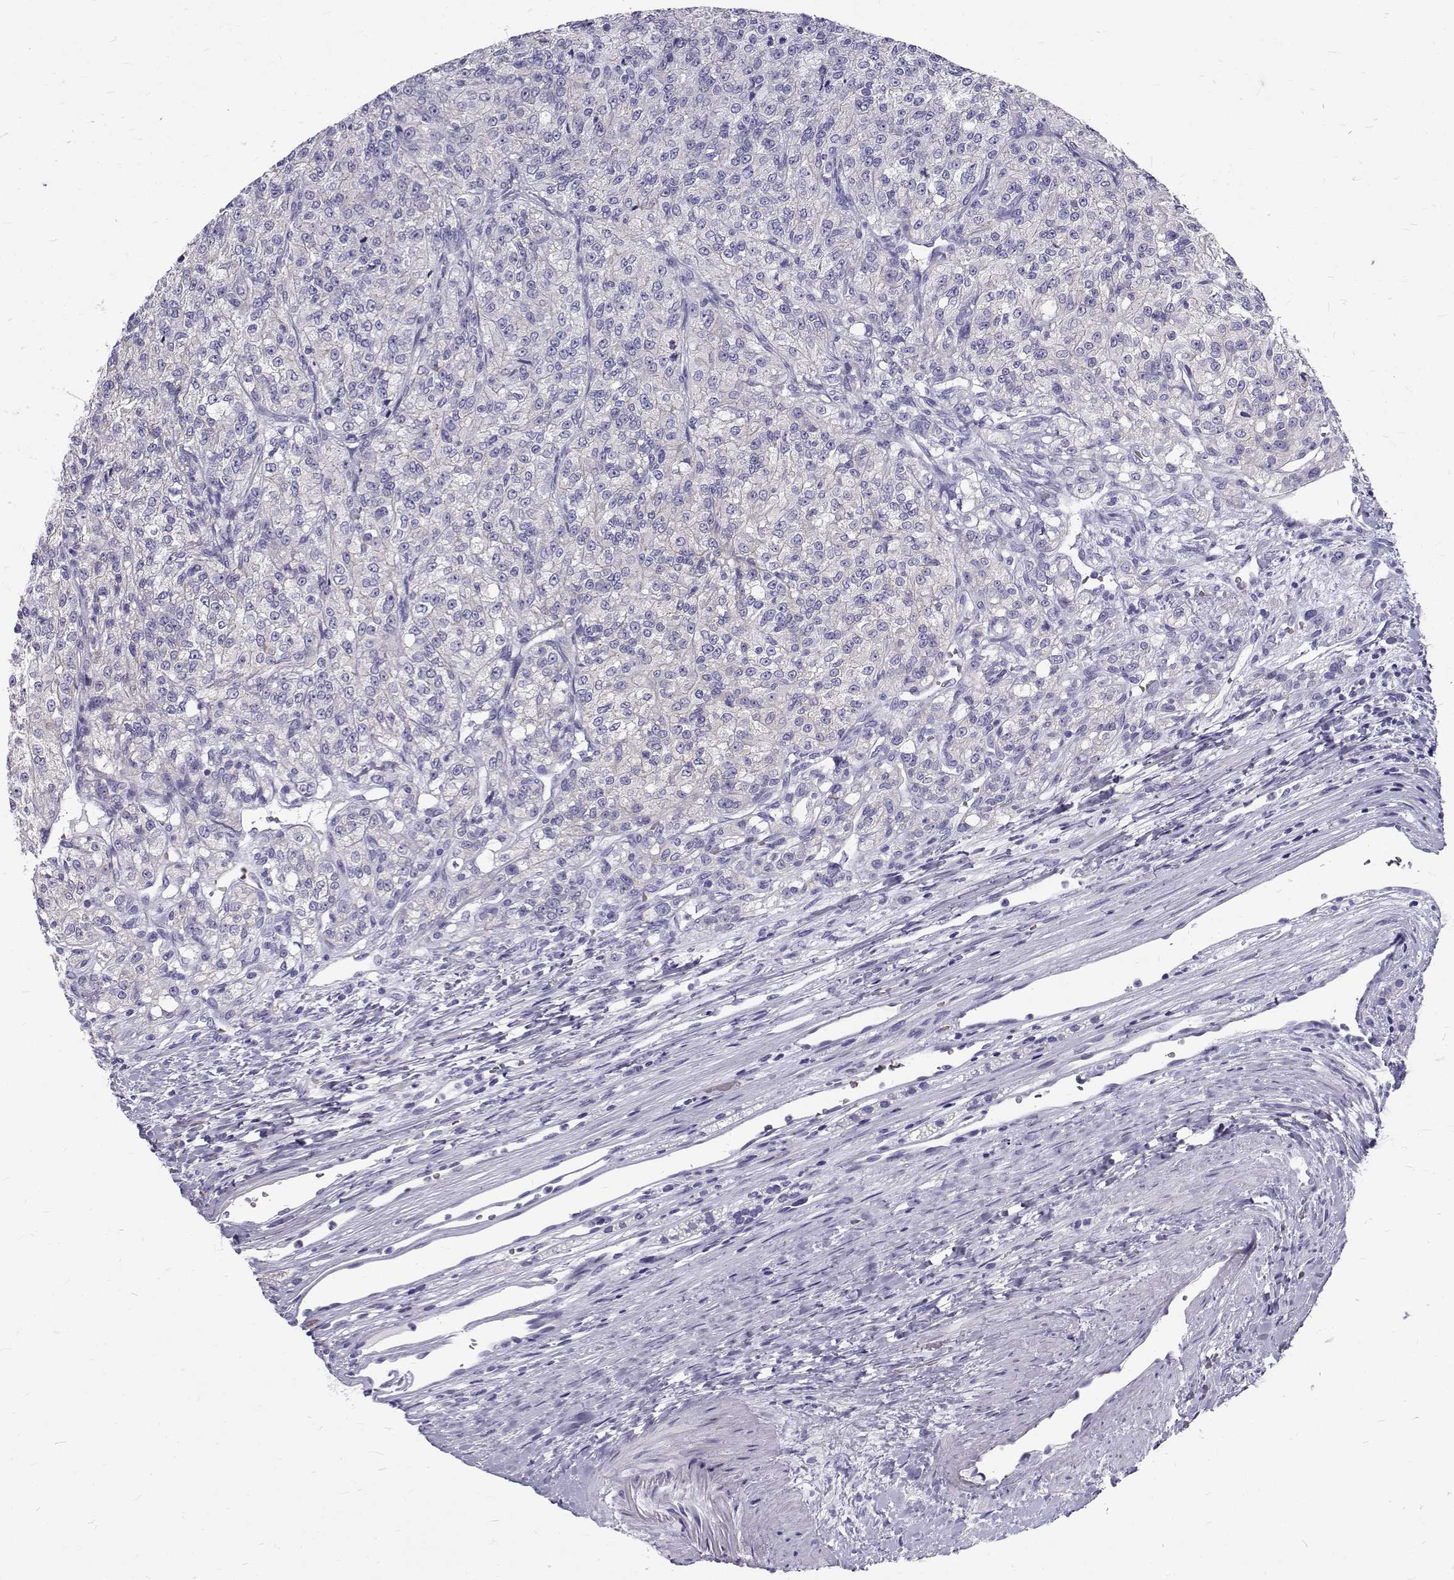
{"staining": {"intensity": "negative", "quantity": "none", "location": "none"}, "tissue": "renal cancer", "cell_type": "Tumor cells", "image_type": "cancer", "snomed": [{"axis": "morphology", "description": "Adenocarcinoma, NOS"}, {"axis": "topography", "description": "Kidney"}], "caption": "Tumor cells are negative for protein expression in human adenocarcinoma (renal).", "gene": "IGSF1", "patient": {"sex": "female", "age": 63}}